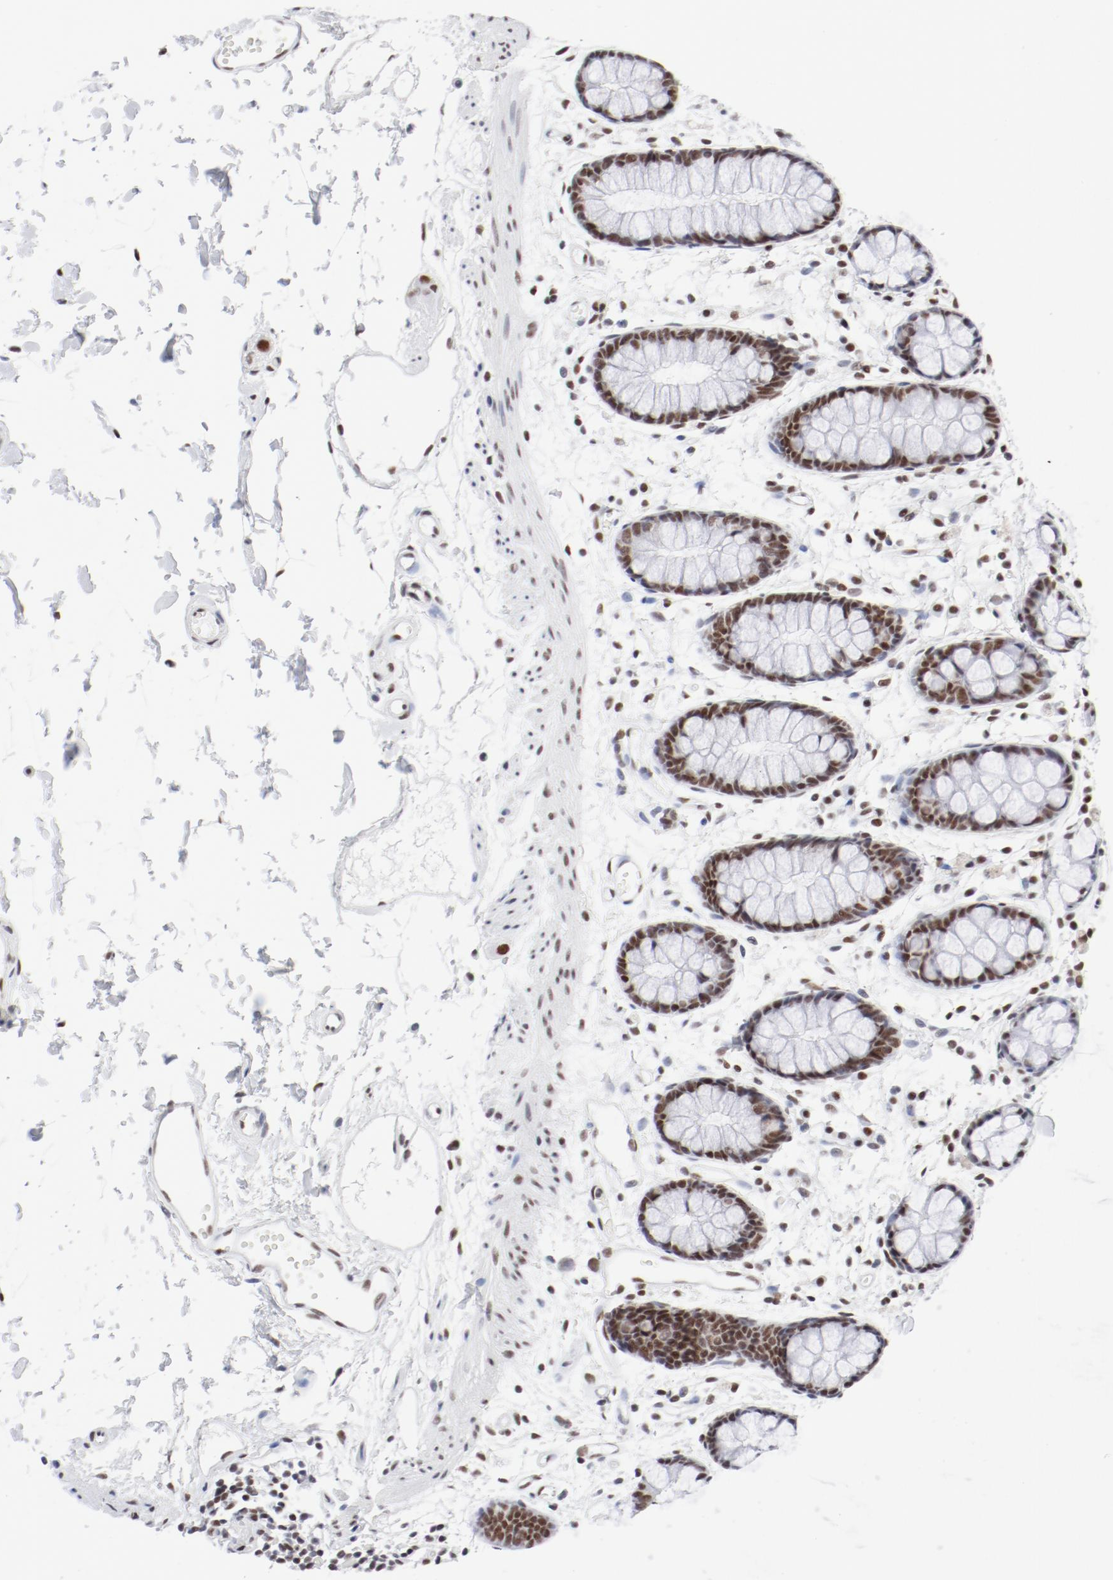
{"staining": {"intensity": "strong", "quantity": ">75%", "location": "nuclear"}, "tissue": "rectum", "cell_type": "Glandular cells", "image_type": "normal", "snomed": [{"axis": "morphology", "description": "Normal tissue, NOS"}, {"axis": "topography", "description": "Rectum"}], "caption": "IHC (DAB (3,3'-diaminobenzidine)) staining of unremarkable human rectum demonstrates strong nuclear protein expression in approximately >75% of glandular cells.", "gene": "ATF2", "patient": {"sex": "female", "age": 66}}